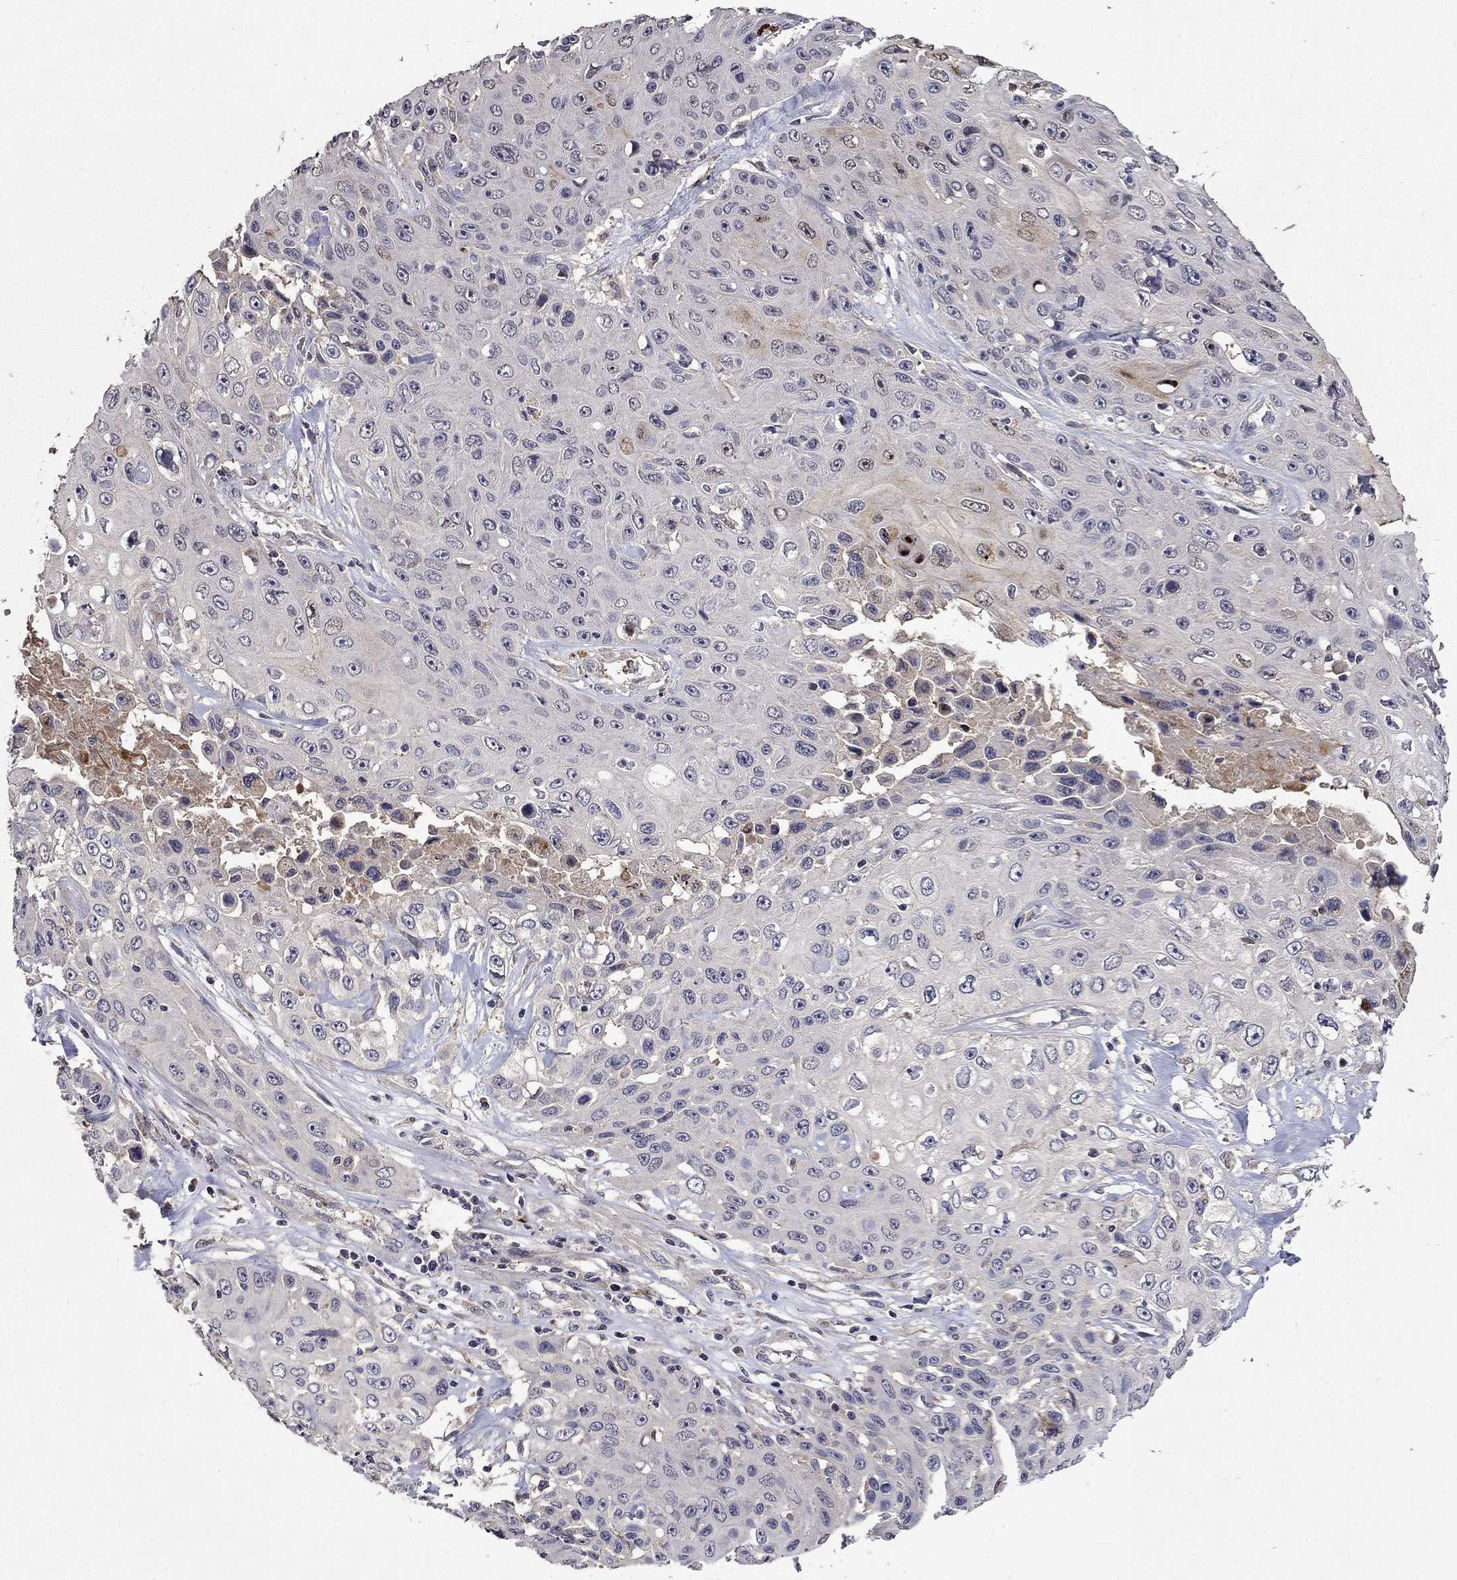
{"staining": {"intensity": "moderate", "quantity": "<25%", "location": "cytoplasmic/membranous"}, "tissue": "skin cancer", "cell_type": "Tumor cells", "image_type": "cancer", "snomed": [{"axis": "morphology", "description": "Squamous cell carcinoma, NOS"}, {"axis": "topography", "description": "Skin"}], "caption": "Protein expression analysis of skin squamous cell carcinoma demonstrates moderate cytoplasmic/membranous positivity in about <25% of tumor cells. Immunohistochemistry (ihc) stains the protein in brown and the nuclei are stained blue.", "gene": "SATB1", "patient": {"sex": "male", "age": 82}}